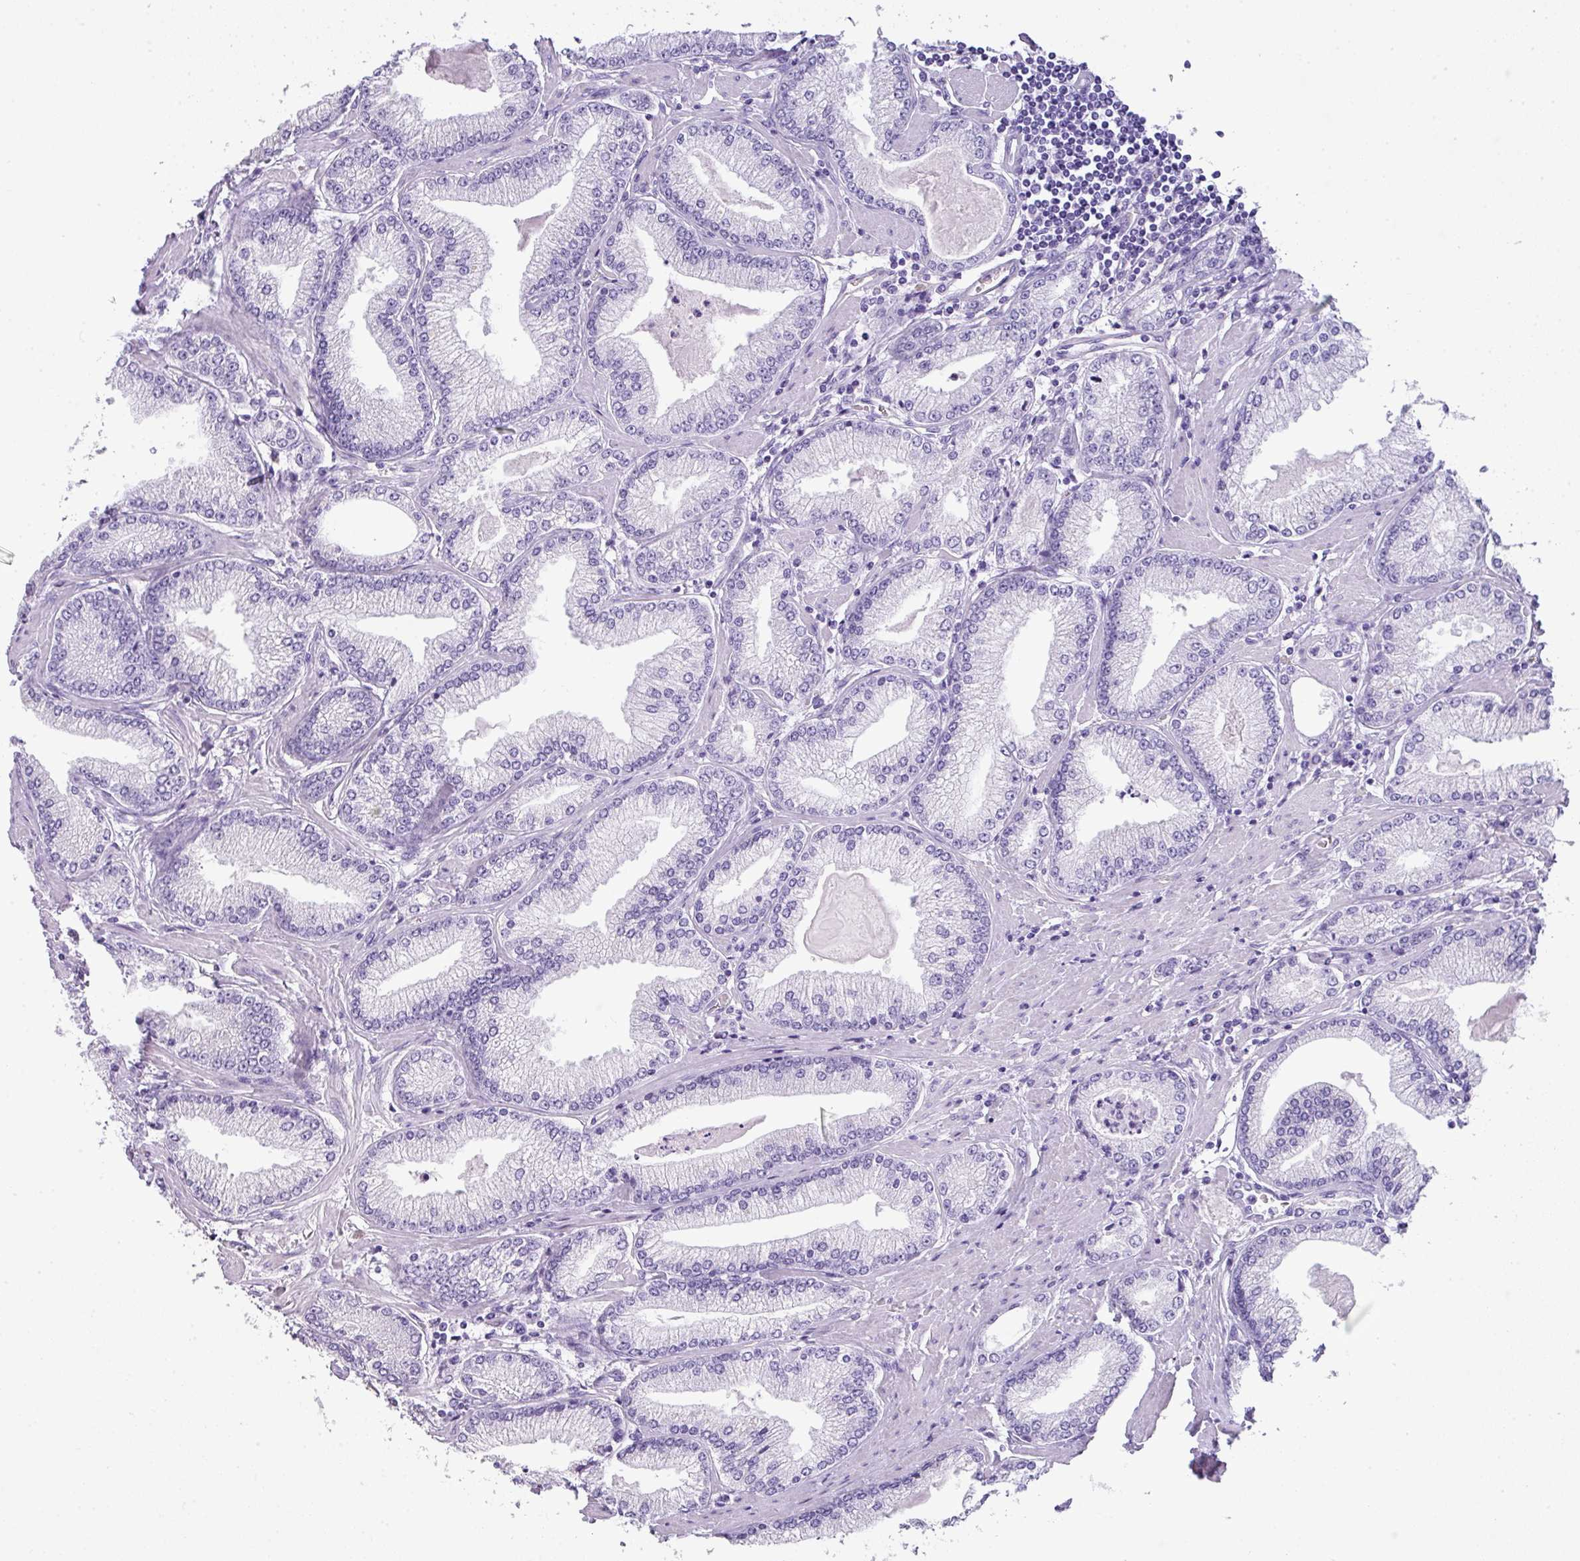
{"staining": {"intensity": "negative", "quantity": "none", "location": "none"}, "tissue": "prostate cancer", "cell_type": "Tumor cells", "image_type": "cancer", "snomed": [{"axis": "morphology", "description": "Adenocarcinoma, High grade"}, {"axis": "topography", "description": "Prostate"}], "caption": "Micrograph shows no protein staining in tumor cells of prostate cancer tissue.", "gene": "TNP1", "patient": {"sex": "male", "age": 66}}